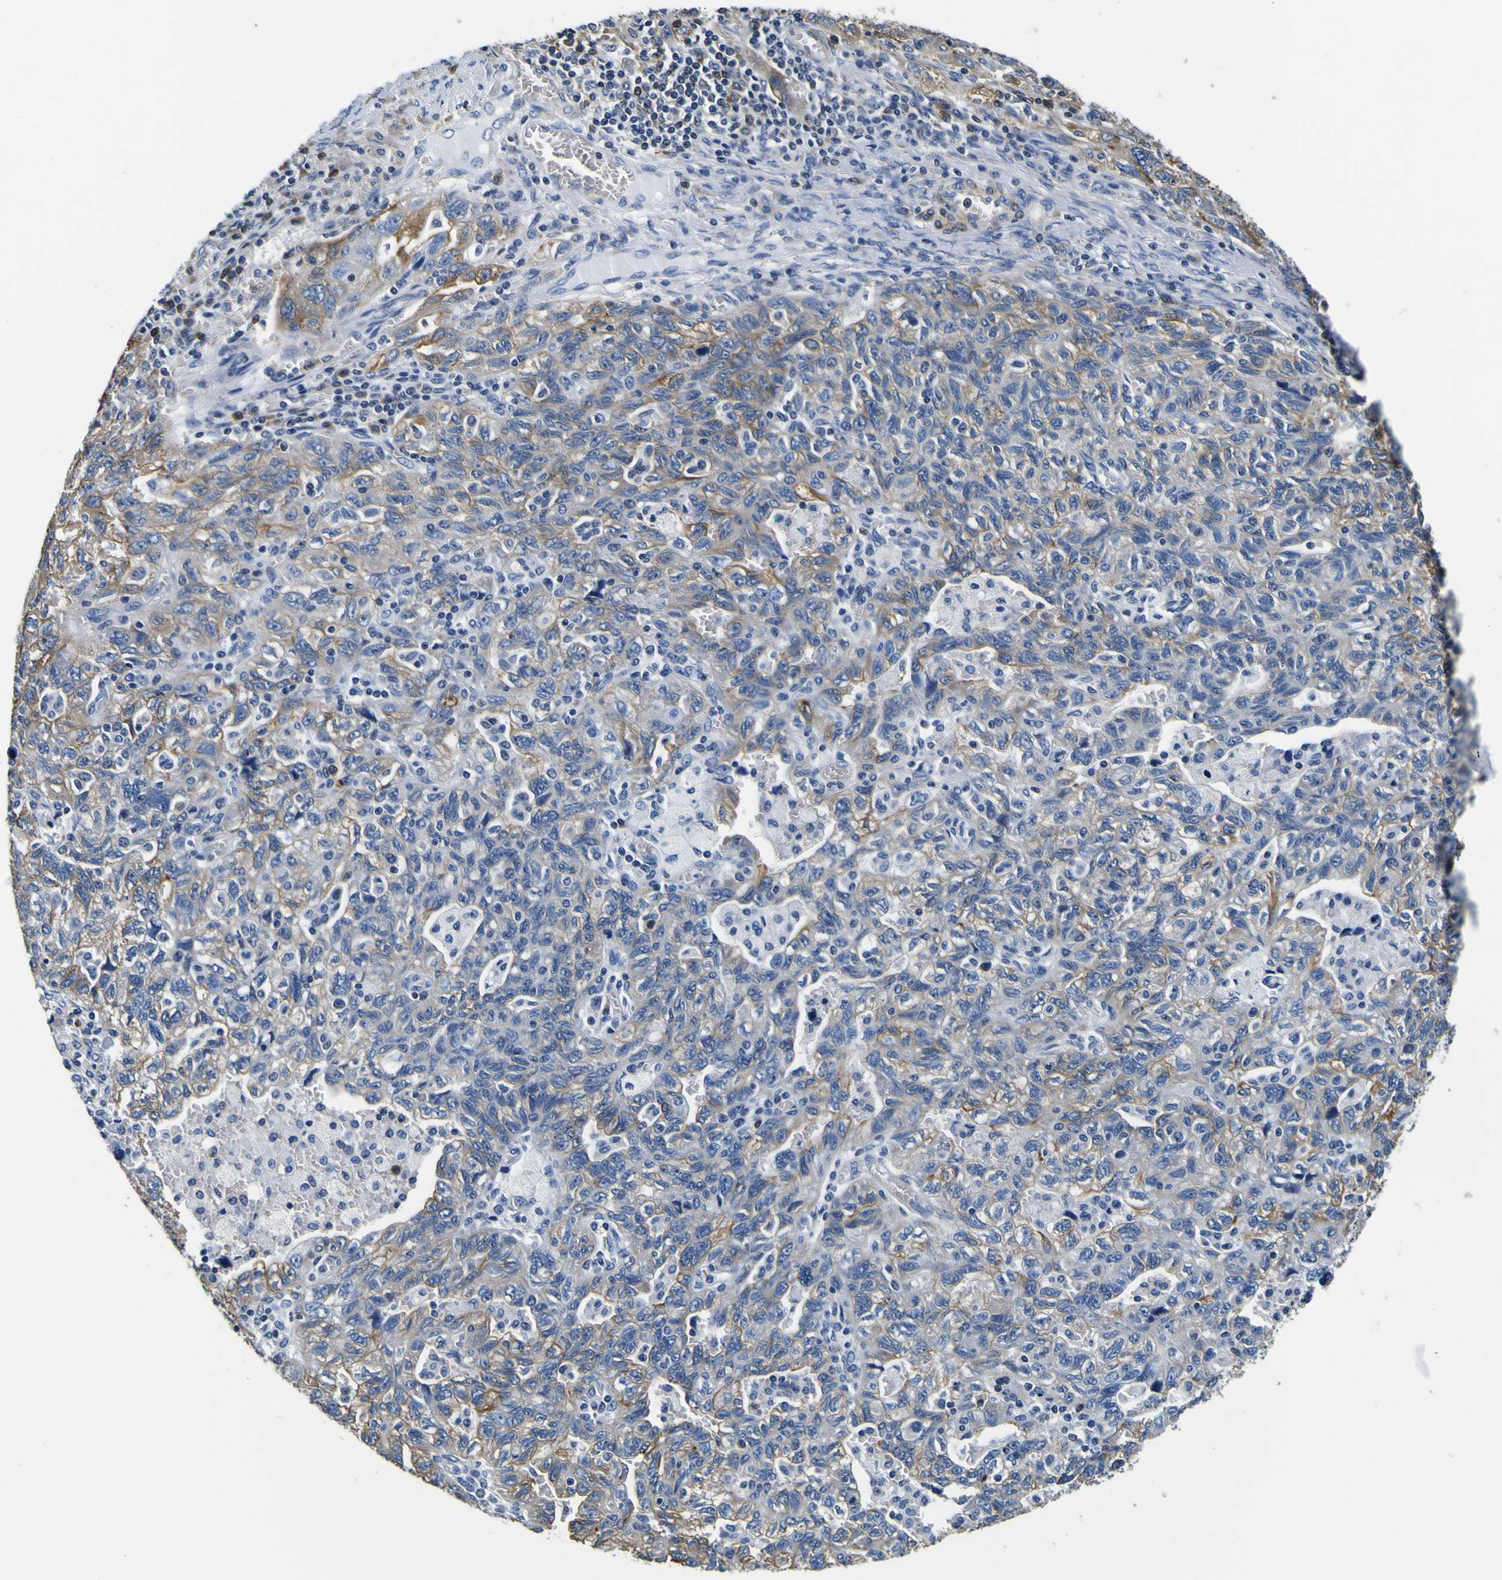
{"staining": {"intensity": "weak", "quantity": ">75%", "location": "cytoplasmic/membranous"}, "tissue": "ovarian cancer", "cell_type": "Tumor cells", "image_type": "cancer", "snomed": [{"axis": "morphology", "description": "Carcinoma, NOS"}, {"axis": "morphology", "description": "Cystadenocarcinoma, serous, NOS"}, {"axis": "topography", "description": "Ovary"}], "caption": "Serous cystadenocarcinoma (ovarian) stained with IHC exhibits weak cytoplasmic/membranous expression in approximately >75% of tumor cells.", "gene": "TUBA1B", "patient": {"sex": "female", "age": 69}}